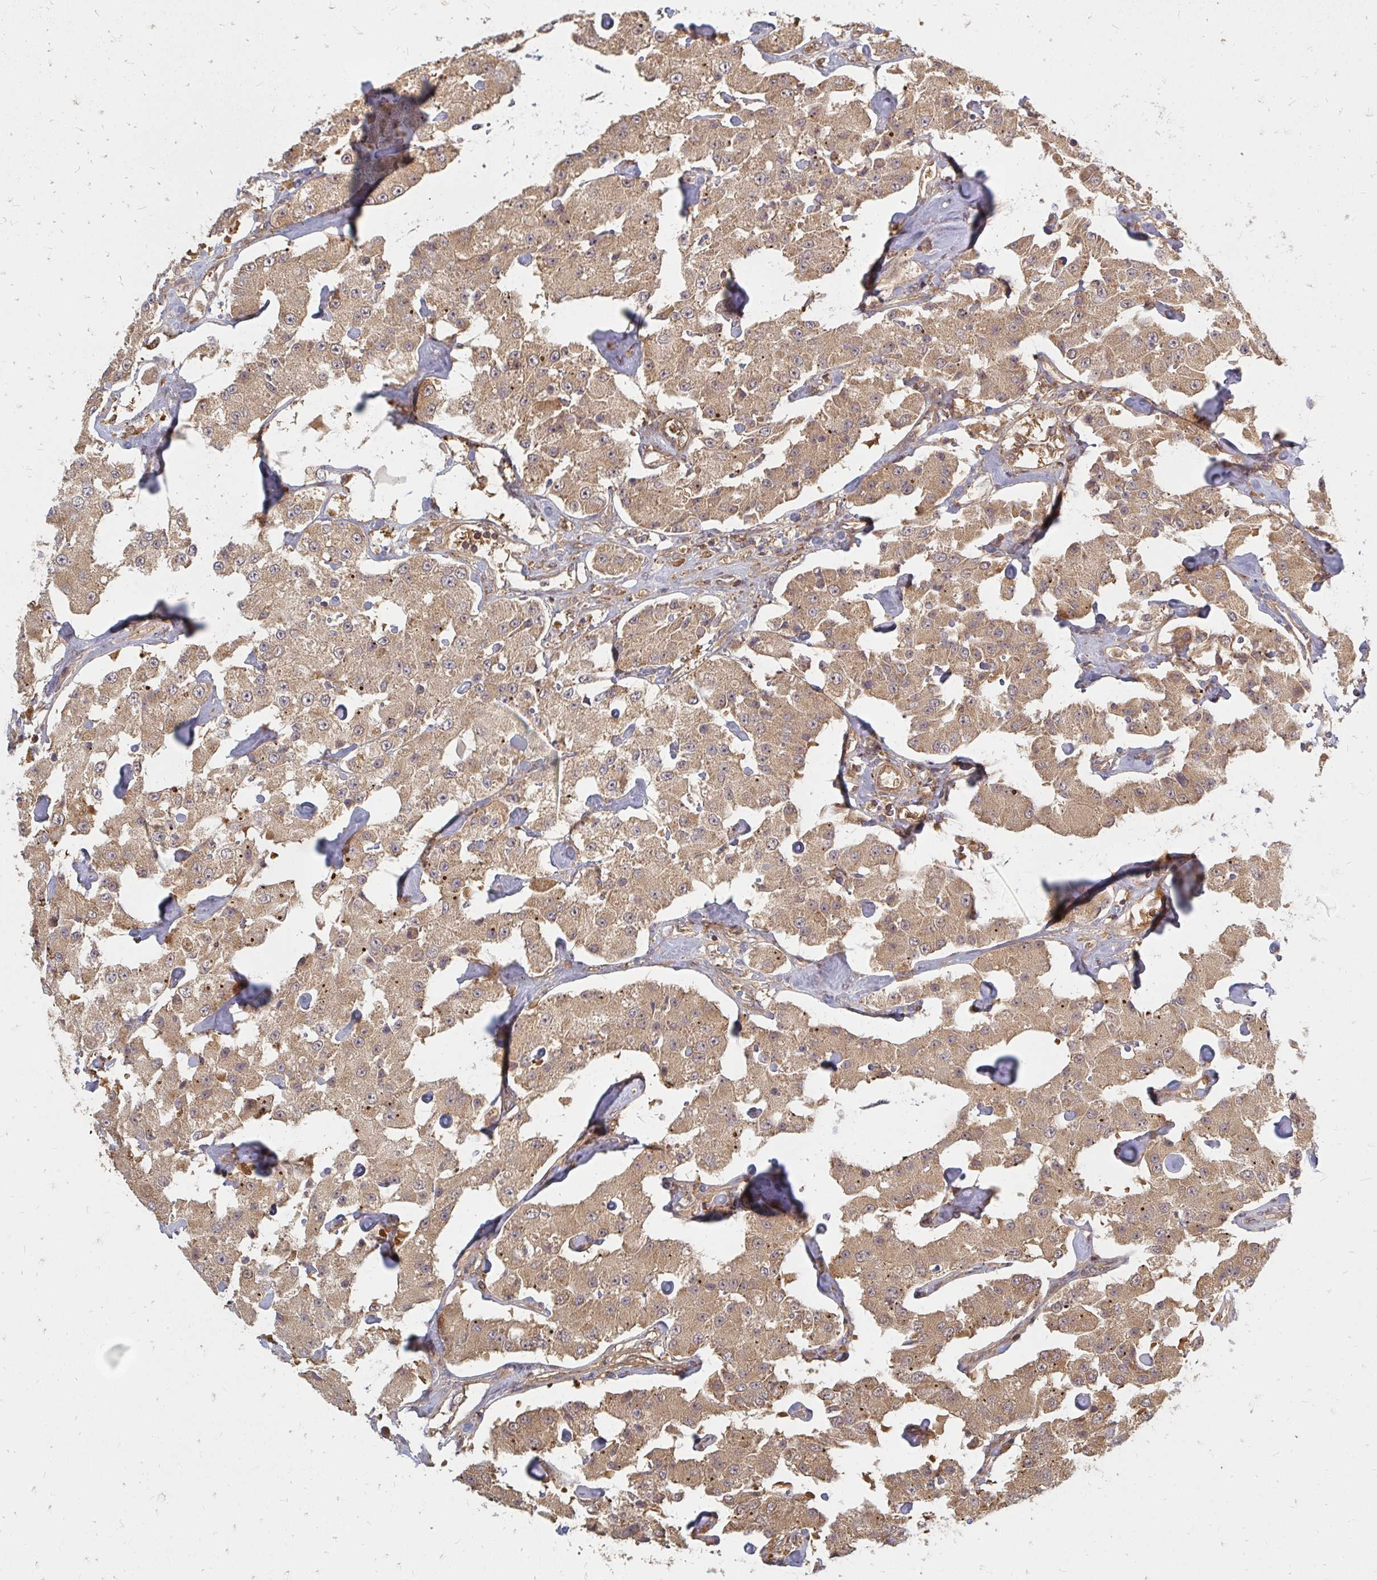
{"staining": {"intensity": "moderate", "quantity": ">75%", "location": "cytoplasmic/membranous"}, "tissue": "carcinoid", "cell_type": "Tumor cells", "image_type": "cancer", "snomed": [{"axis": "morphology", "description": "Carcinoid, malignant, NOS"}, {"axis": "topography", "description": "Pancreas"}], "caption": "Immunohistochemistry micrograph of malignant carcinoid stained for a protein (brown), which shows medium levels of moderate cytoplasmic/membranous positivity in about >75% of tumor cells.", "gene": "ZNF285", "patient": {"sex": "male", "age": 41}}